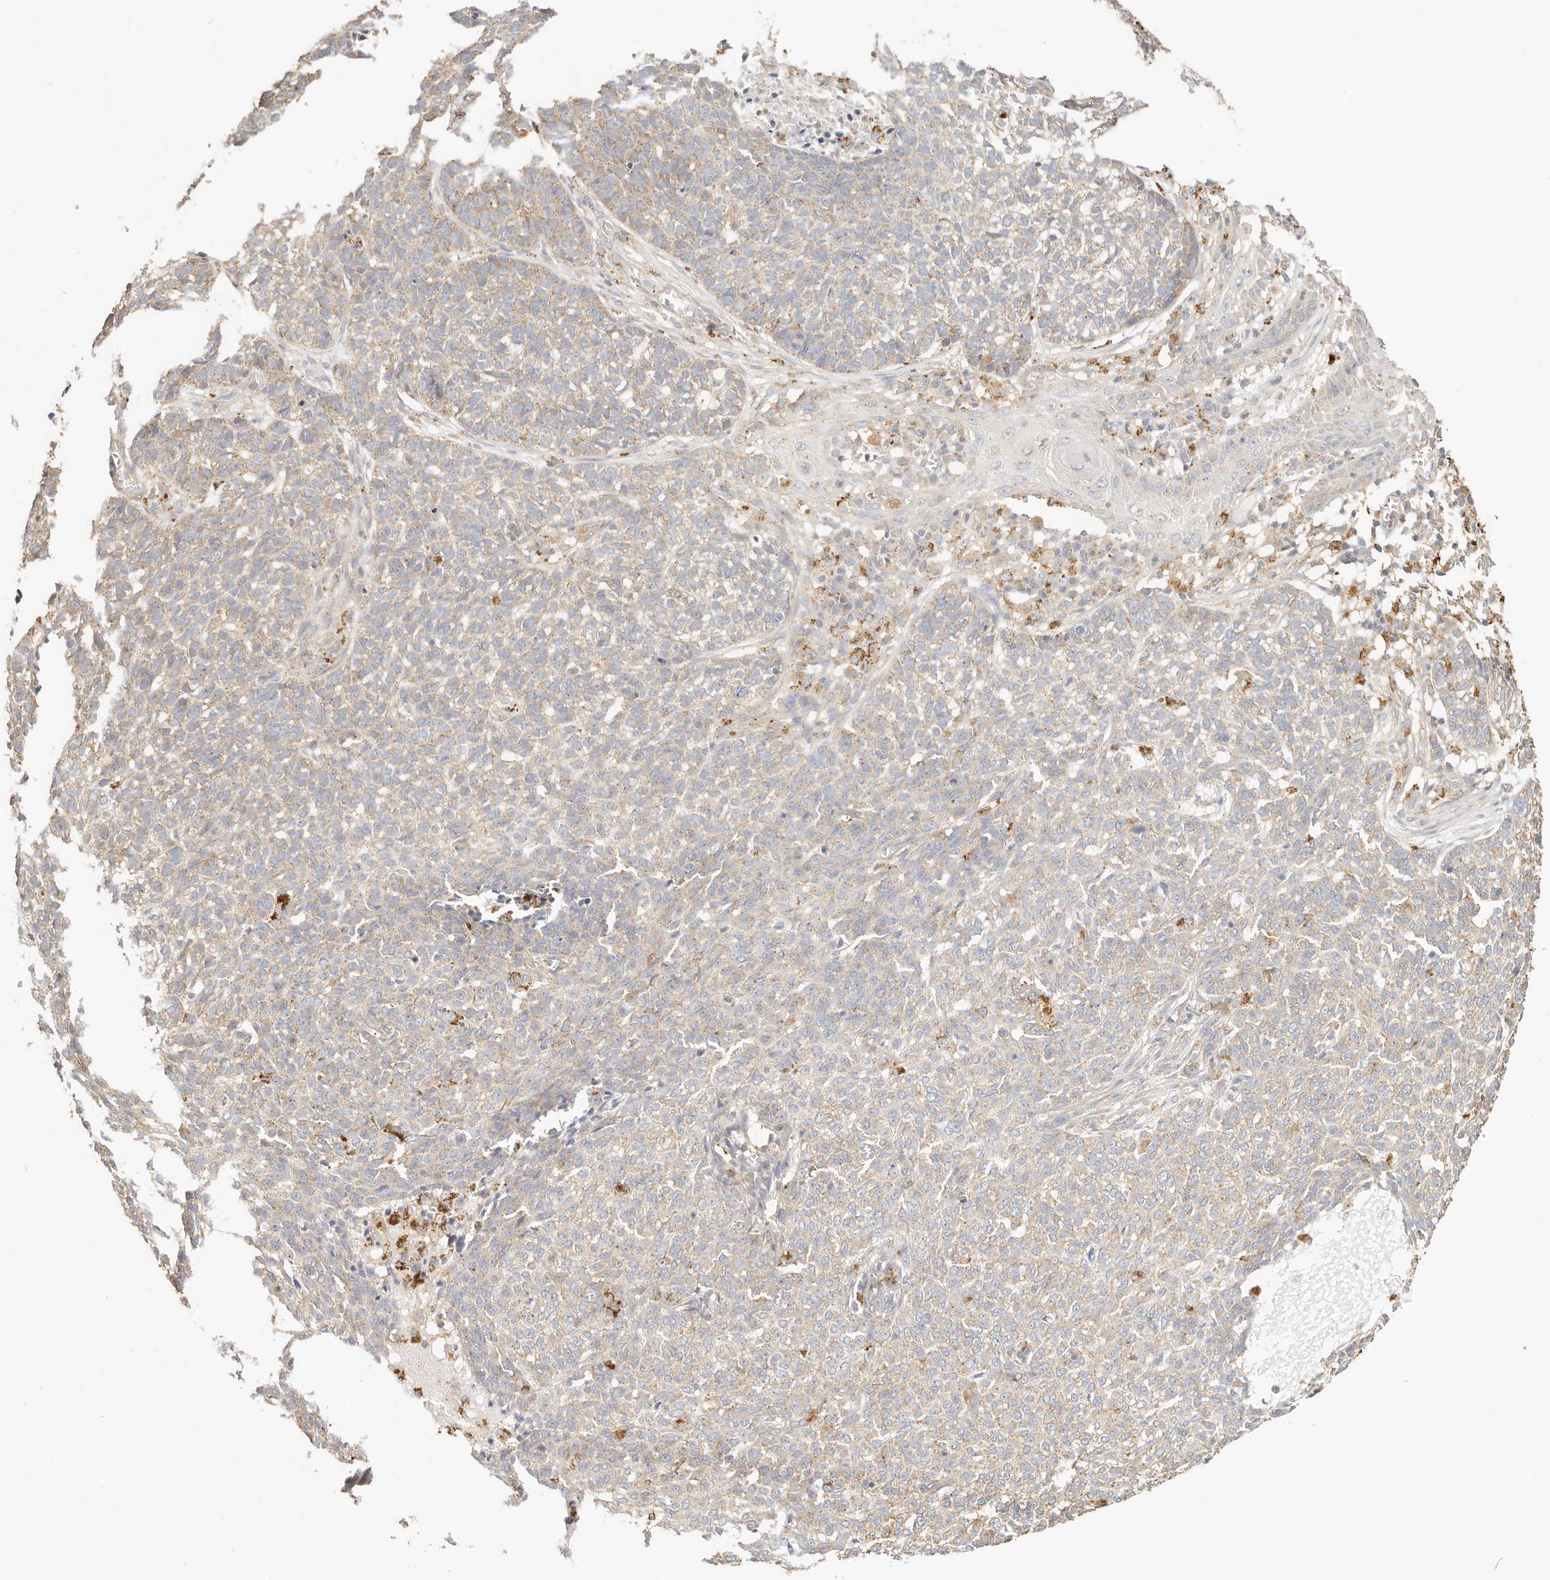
{"staining": {"intensity": "weak", "quantity": ">75%", "location": "cytoplasmic/membranous"}, "tissue": "skin cancer", "cell_type": "Tumor cells", "image_type": "cancer", "snomed": [{"axis": "morphology", "description": "Basal cell carcinoma"}, {"axis": "topography", "description": "Skin"}], "caption": "Human basal cell carcinoma (skin) stained with a brown dye reveals weak cytoplasmic/membranous positive positivity in about >75% of tumor cells.", "gene": "CNMD", "patient": {"sex": "male", "age": 85}}